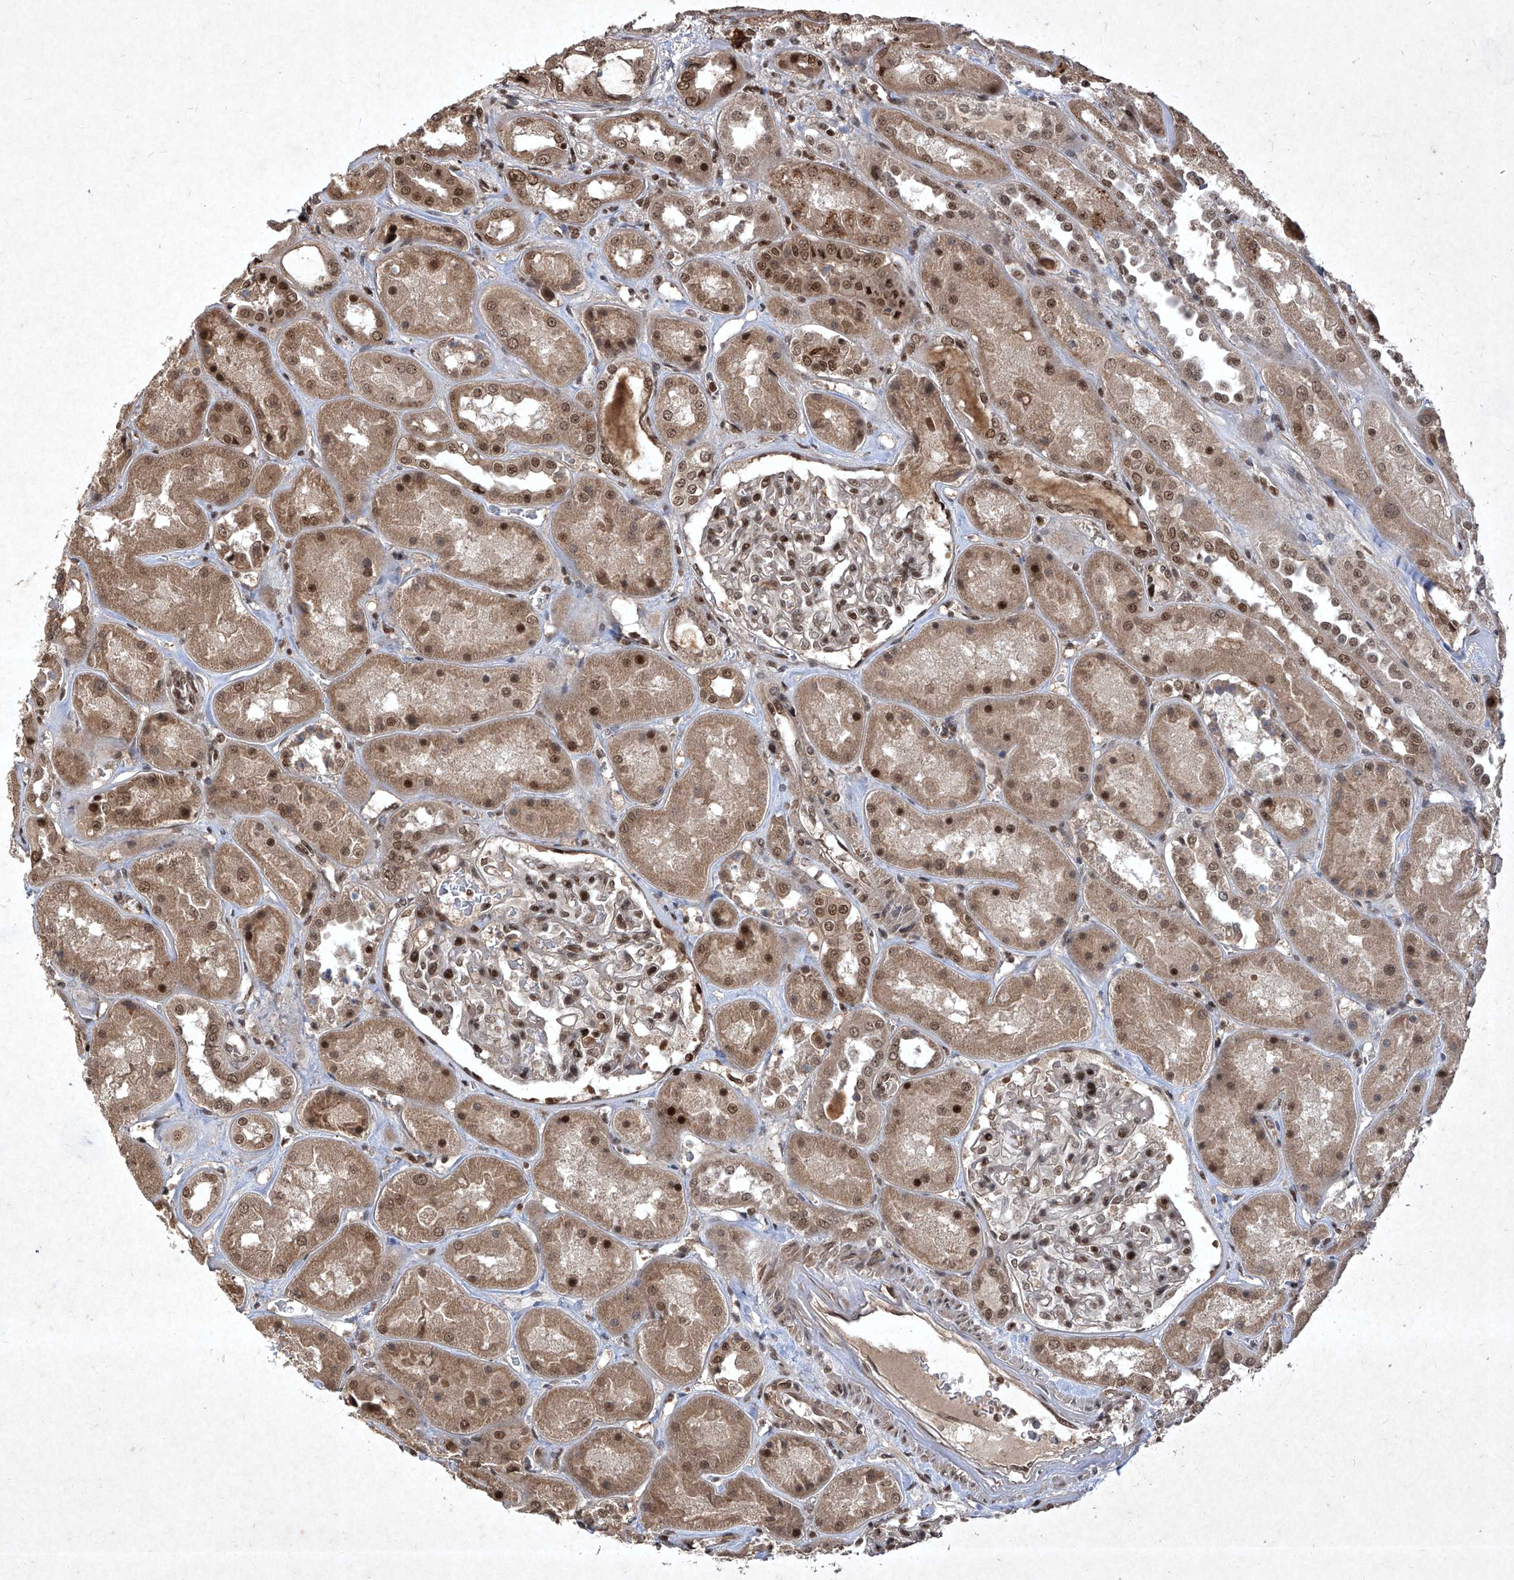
{"staining": {"intensity": "moderate", "quantity": "25%-75%", "location": "nuclear"}, "tissue": "kidney", "cell_type": "Cells in glomeruli", "image_type": "normal", "snomed": [{"axis": "morphology", "description": "Normal tissue, NOS"}, {"axis": "topography", "description": "Kidney"}], "caption": "An immunohistochemistry image of normal tissue is shown. Protein staining in brown labels moderate nuclear positivity in kidney within cells in glomeruli. The staining is performed using DAB (3,3'-diaminobenzidine) brown chromogen to label protein expression. The nuclei are counter-stained blue using hematoxylin.", "gene": "IRF2", "patient": {"sex": "male", "age": 70}}